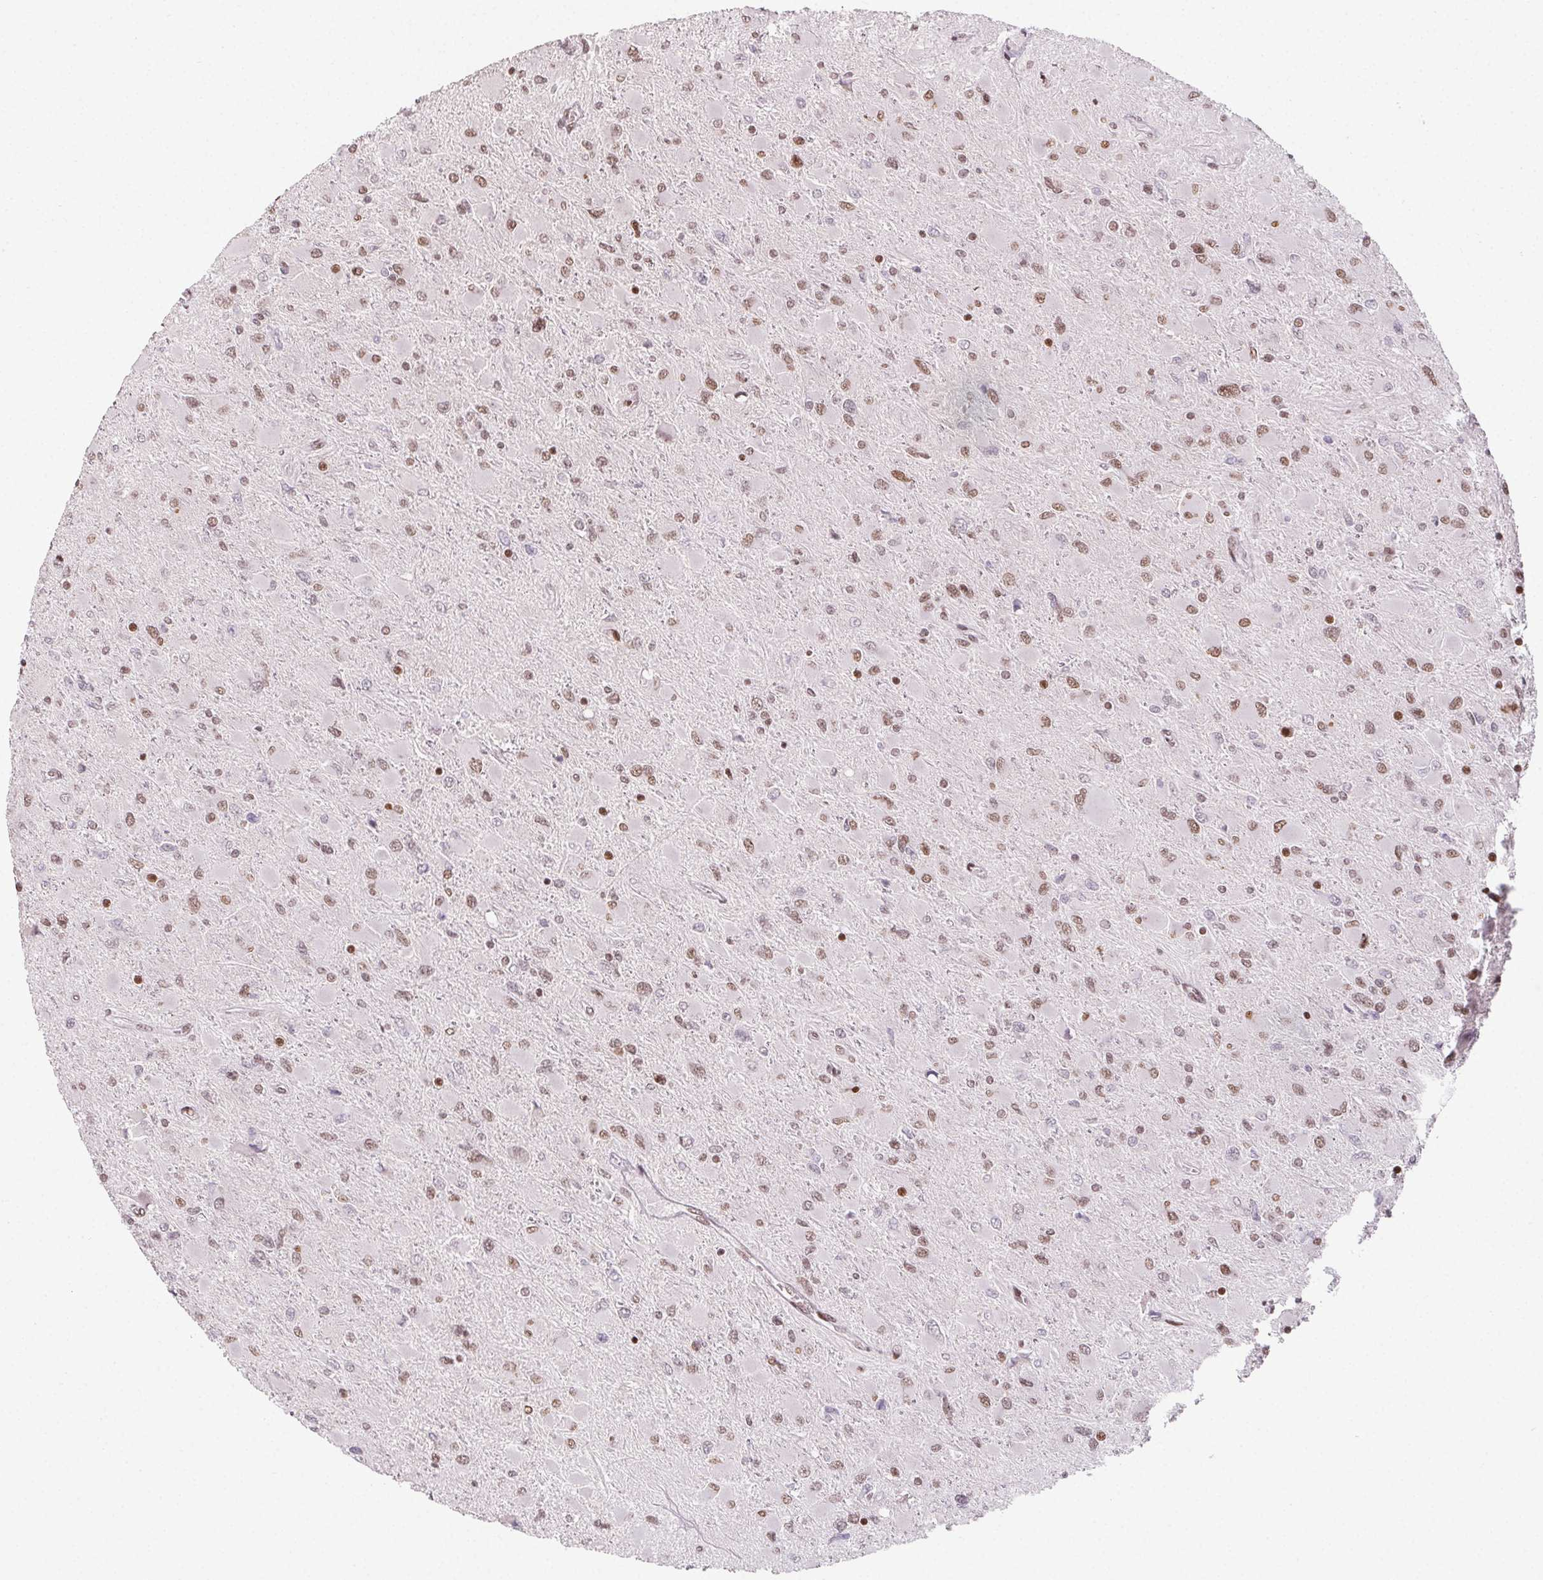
{"staining": {"intensity": "moderate", "quantity": ">75%", "location": "nuclear"}, "tissue": "glioma", "cell_type": "Tumor cells", "image_type": "cancer", "snomed": [{"axis": "morphology", "description": "Glioma, malignant, High grade"}, {"axis": "topography", "description": "Cerebral cortex"}], "caption": "Human malignant glioma (high-grade) stained for a protein (brown) exhibits moderate nuclear positive expression in about >75% of tumor cells.", "gene": "KMT2A", "patient": {"sex": "female", "age": 36}}